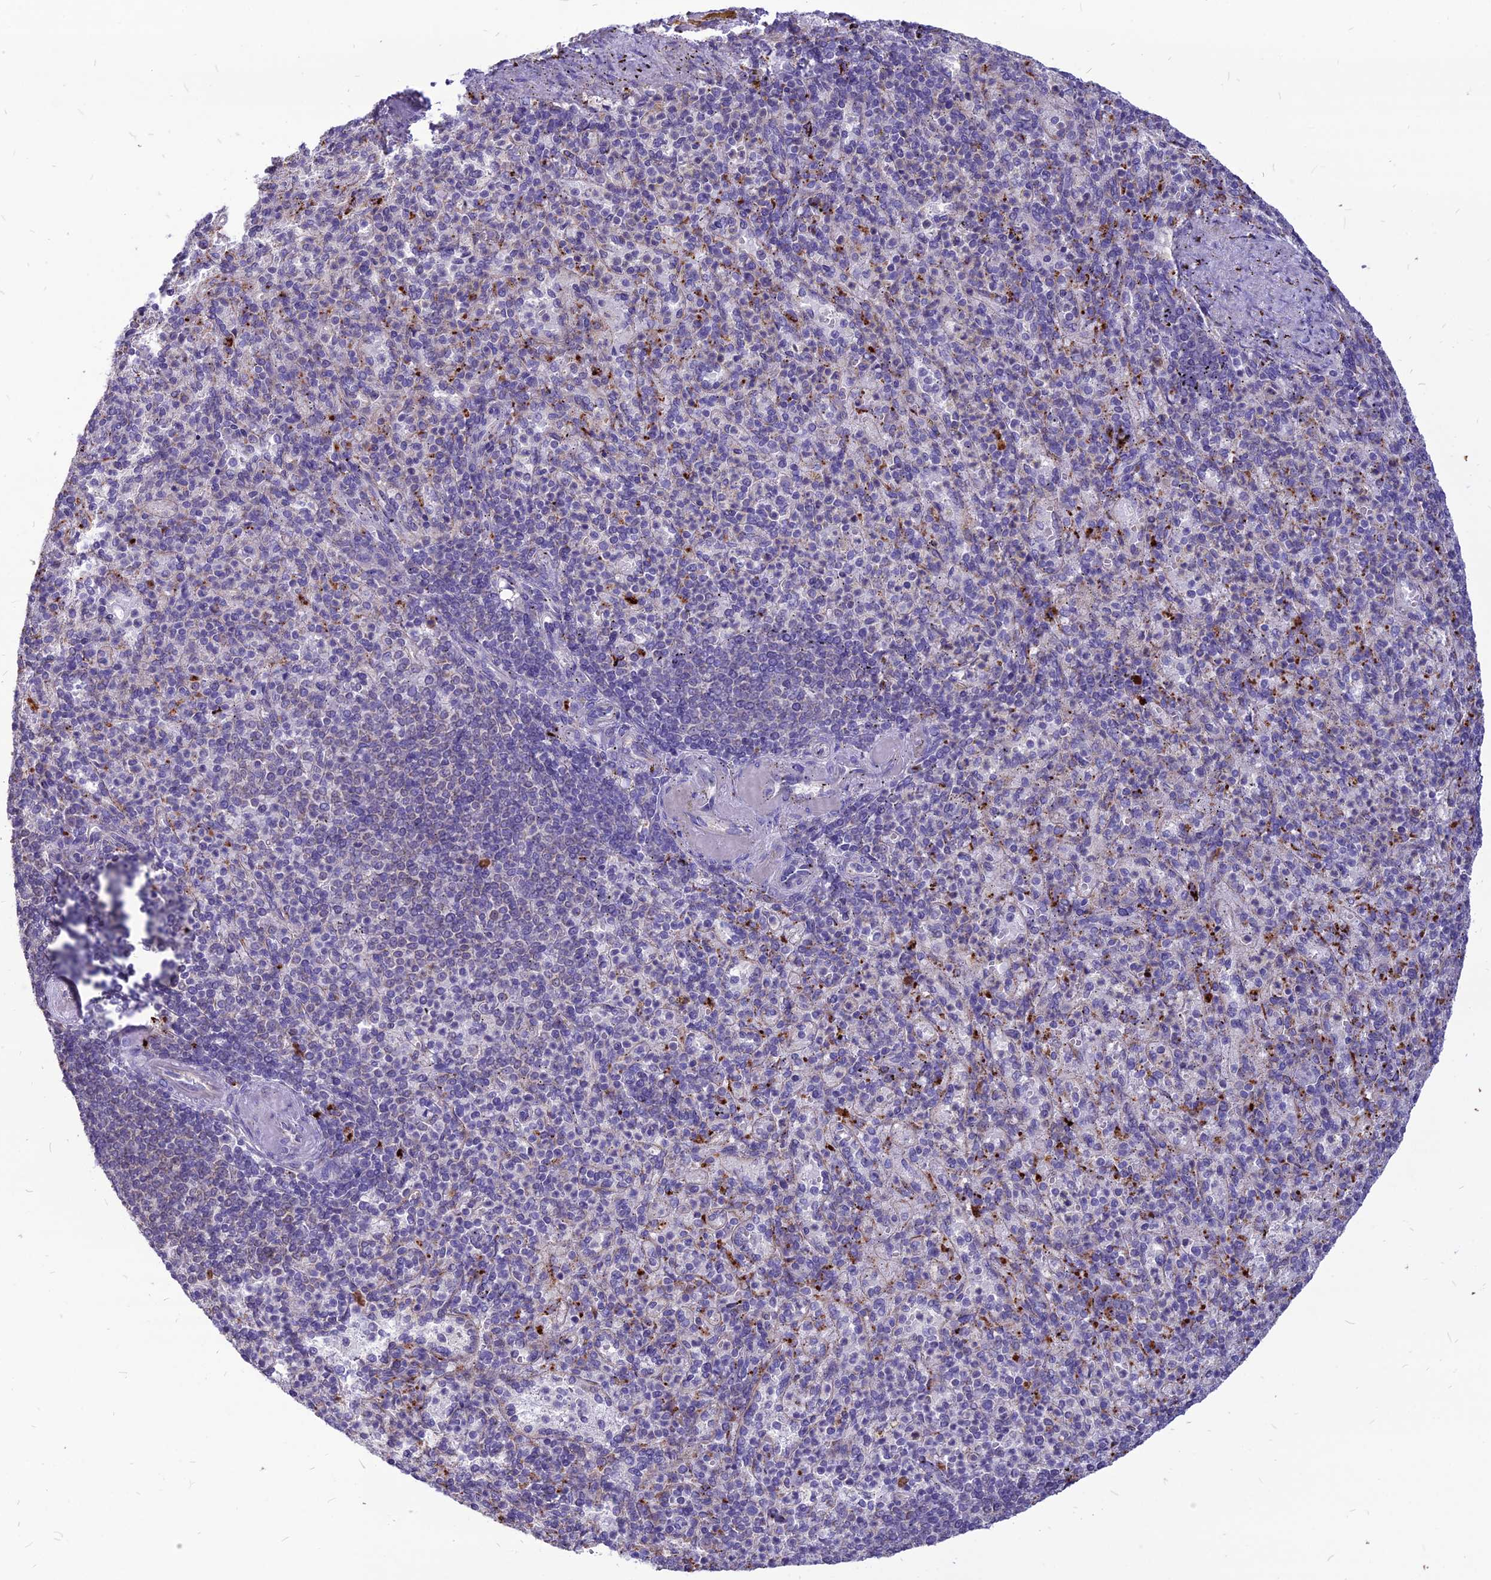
{"staining": {"intensity": "moderate", "quantity": "<25%", "location": "cytoplasmic/membranous"}, "tissue": "spleen", "cell_type": "Cells in red pulp", "image_type": "normal", "snomed": [{"axis": "morphology", "description": "Normal tissue, NOS"}, {"axis": "topography", "description": "Spleen"}], "caption": "Immunohistochemistry (DAB) staining of normal human spleen displays moderate cytoplasmic/membranous protein expression in about <25% of cells in red pulp.", "gene": "PCED1B", "patient": {"sex": "female", "age": 74}}